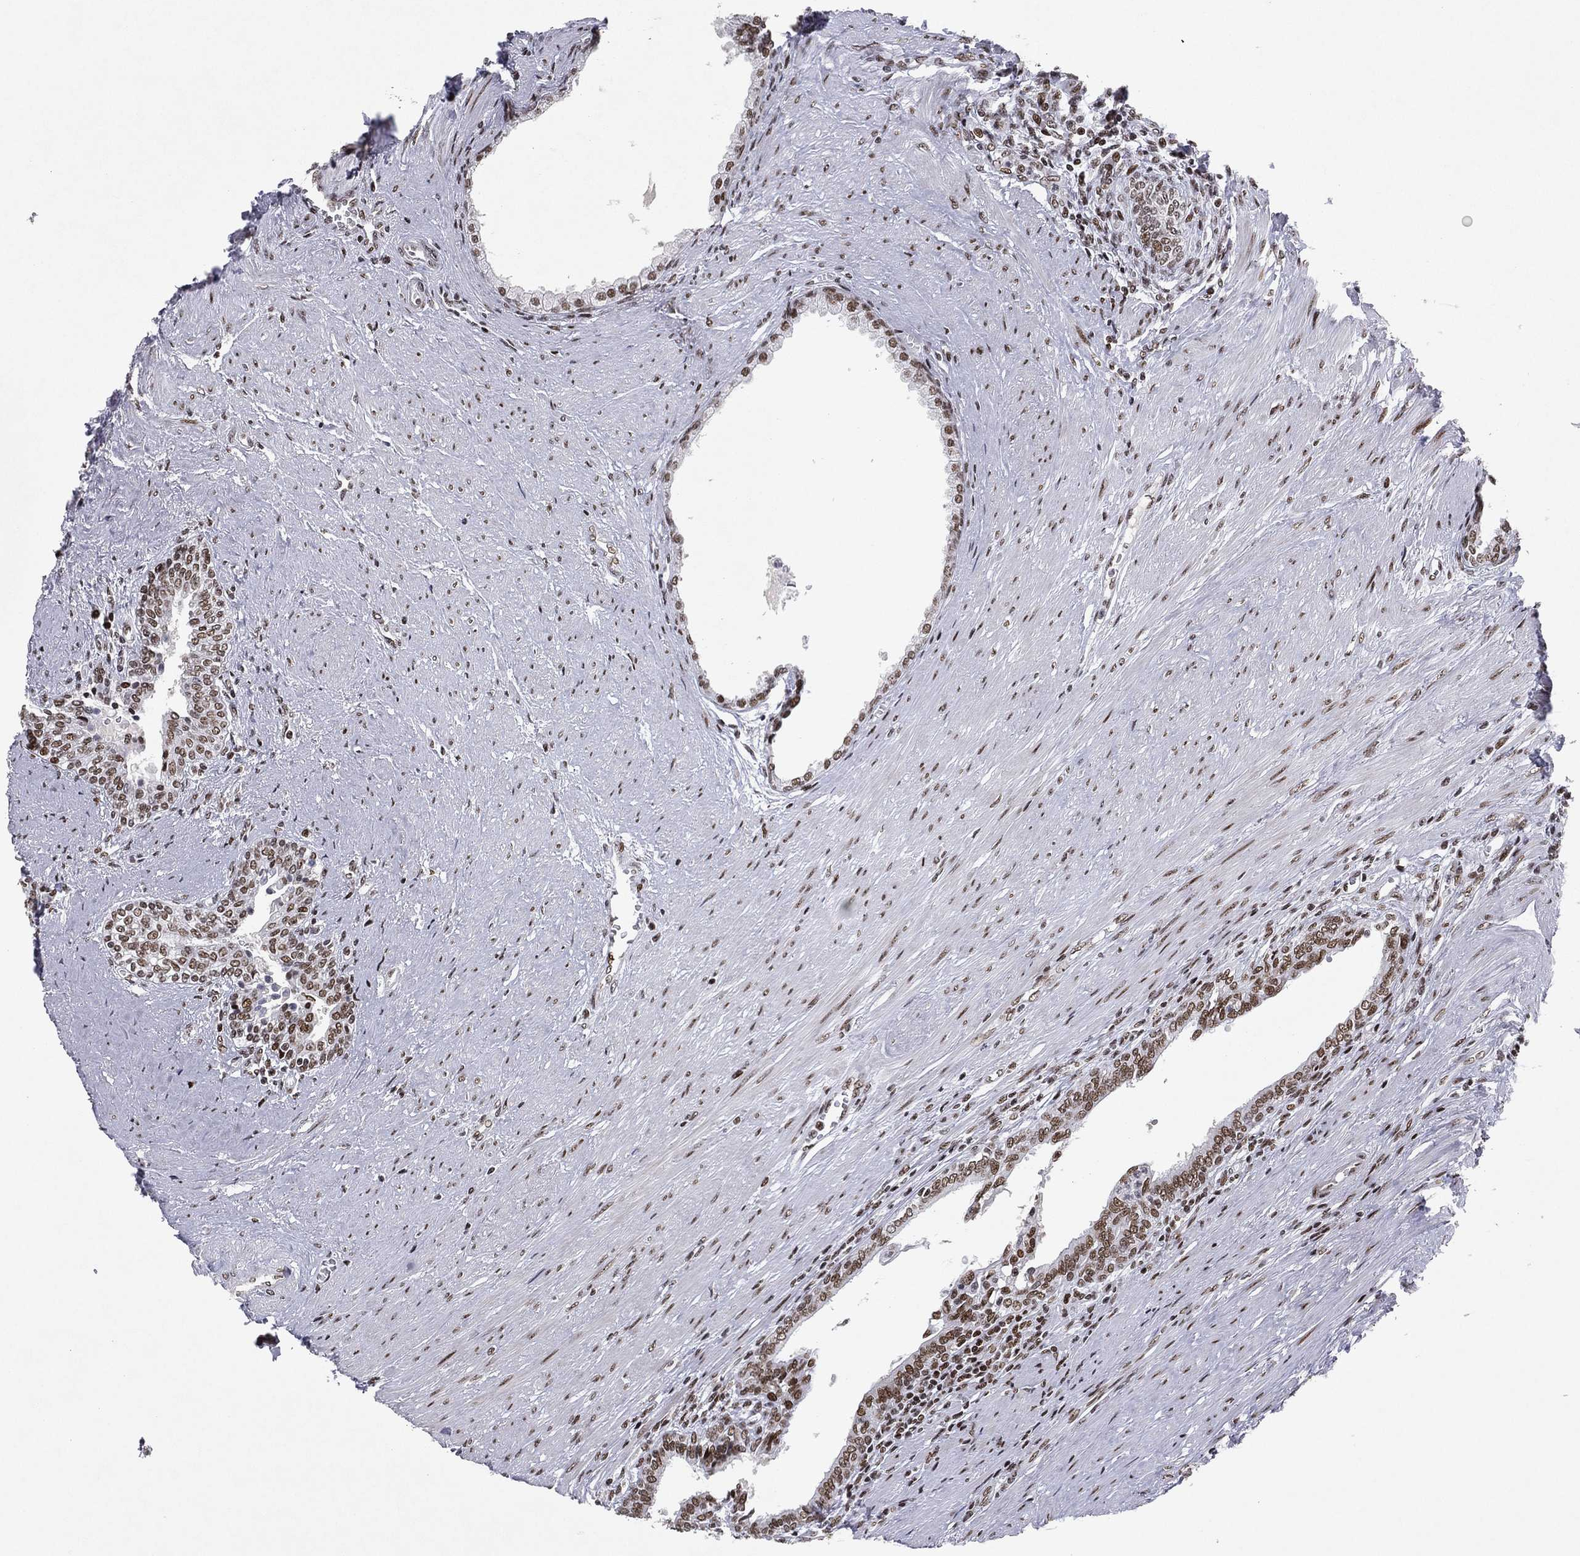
{"staining": {"intensity": "strong", "quantity": "25%-75%", "location": "nuclear"}, "tissue": "prostate", "cell_type": "Glandular cells", "image_type": "normal", "snomed": [{"axis": "morphology", "description": "Normal tissue, NOS"}, {"axis": "topography", "description": "Prostate"}], "caption": "Immunohistochemistry of unremarkable prostate shows high levels of strong nuclear staining in approximately 25%-75% of glandular cells.", "gene": "RTF1", "patient": {"sex": "male", "age": 64}}